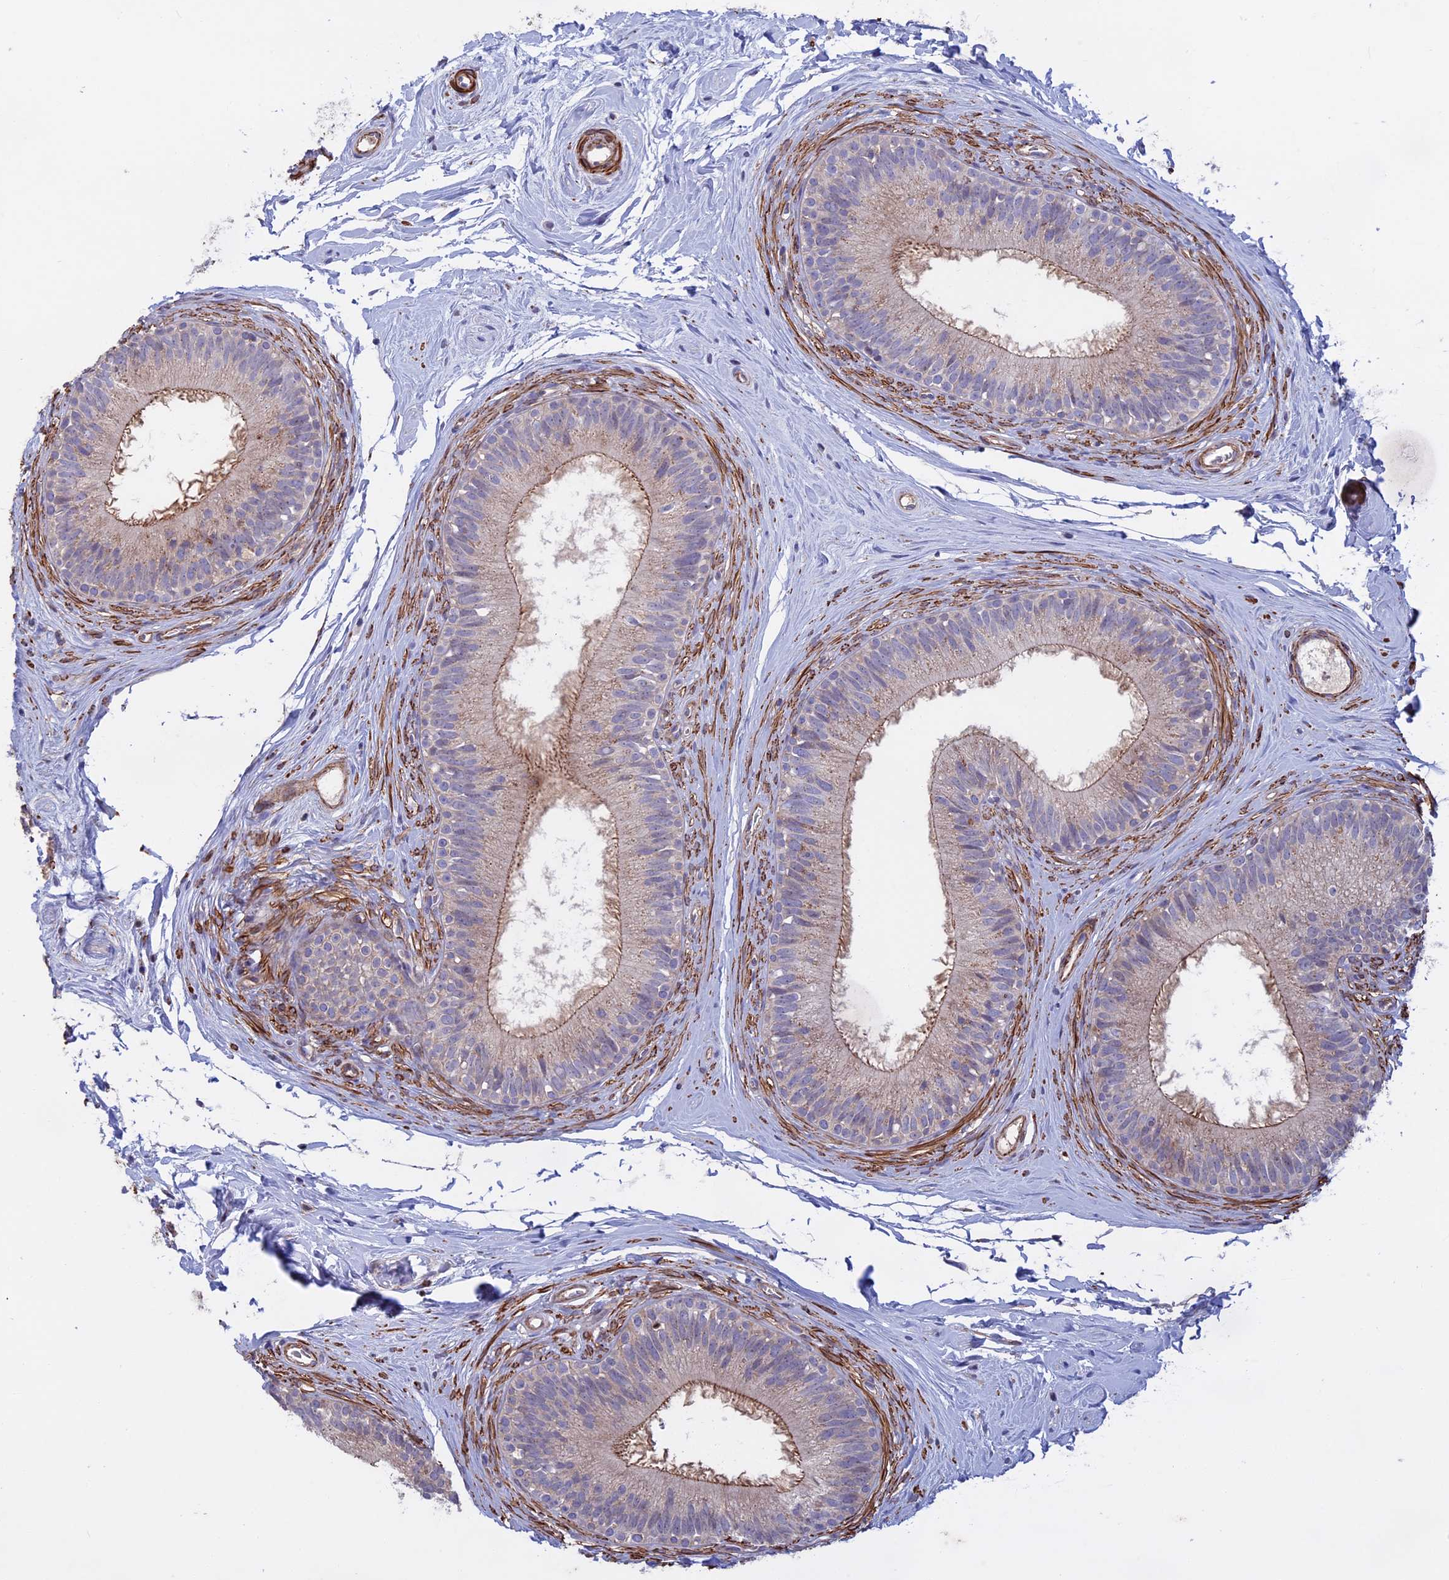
{"staining": {"intensity": "moderate", "quantity": ">75%", "location": "cytoplasmic/membranous"}, "tissue": "epididymis", "cell_type": "Glandular cells", "image_type": "normal", "snomed": [{"axis": "morphology", "description": "Normal tissue, NOS"}, {"axis": "topography", "description": "Epididymis"}], "caption": "Epididymis was stained to show a protein in brown. There is medium levels of moderate cytoplasmic/membranous positivity in about >75% of glandular cells. Ihc stains the protein of interest in brown and the nuclei are stained blue.", "gene": "LYPD5", "patient": {"sex": "male", "age": 33}}